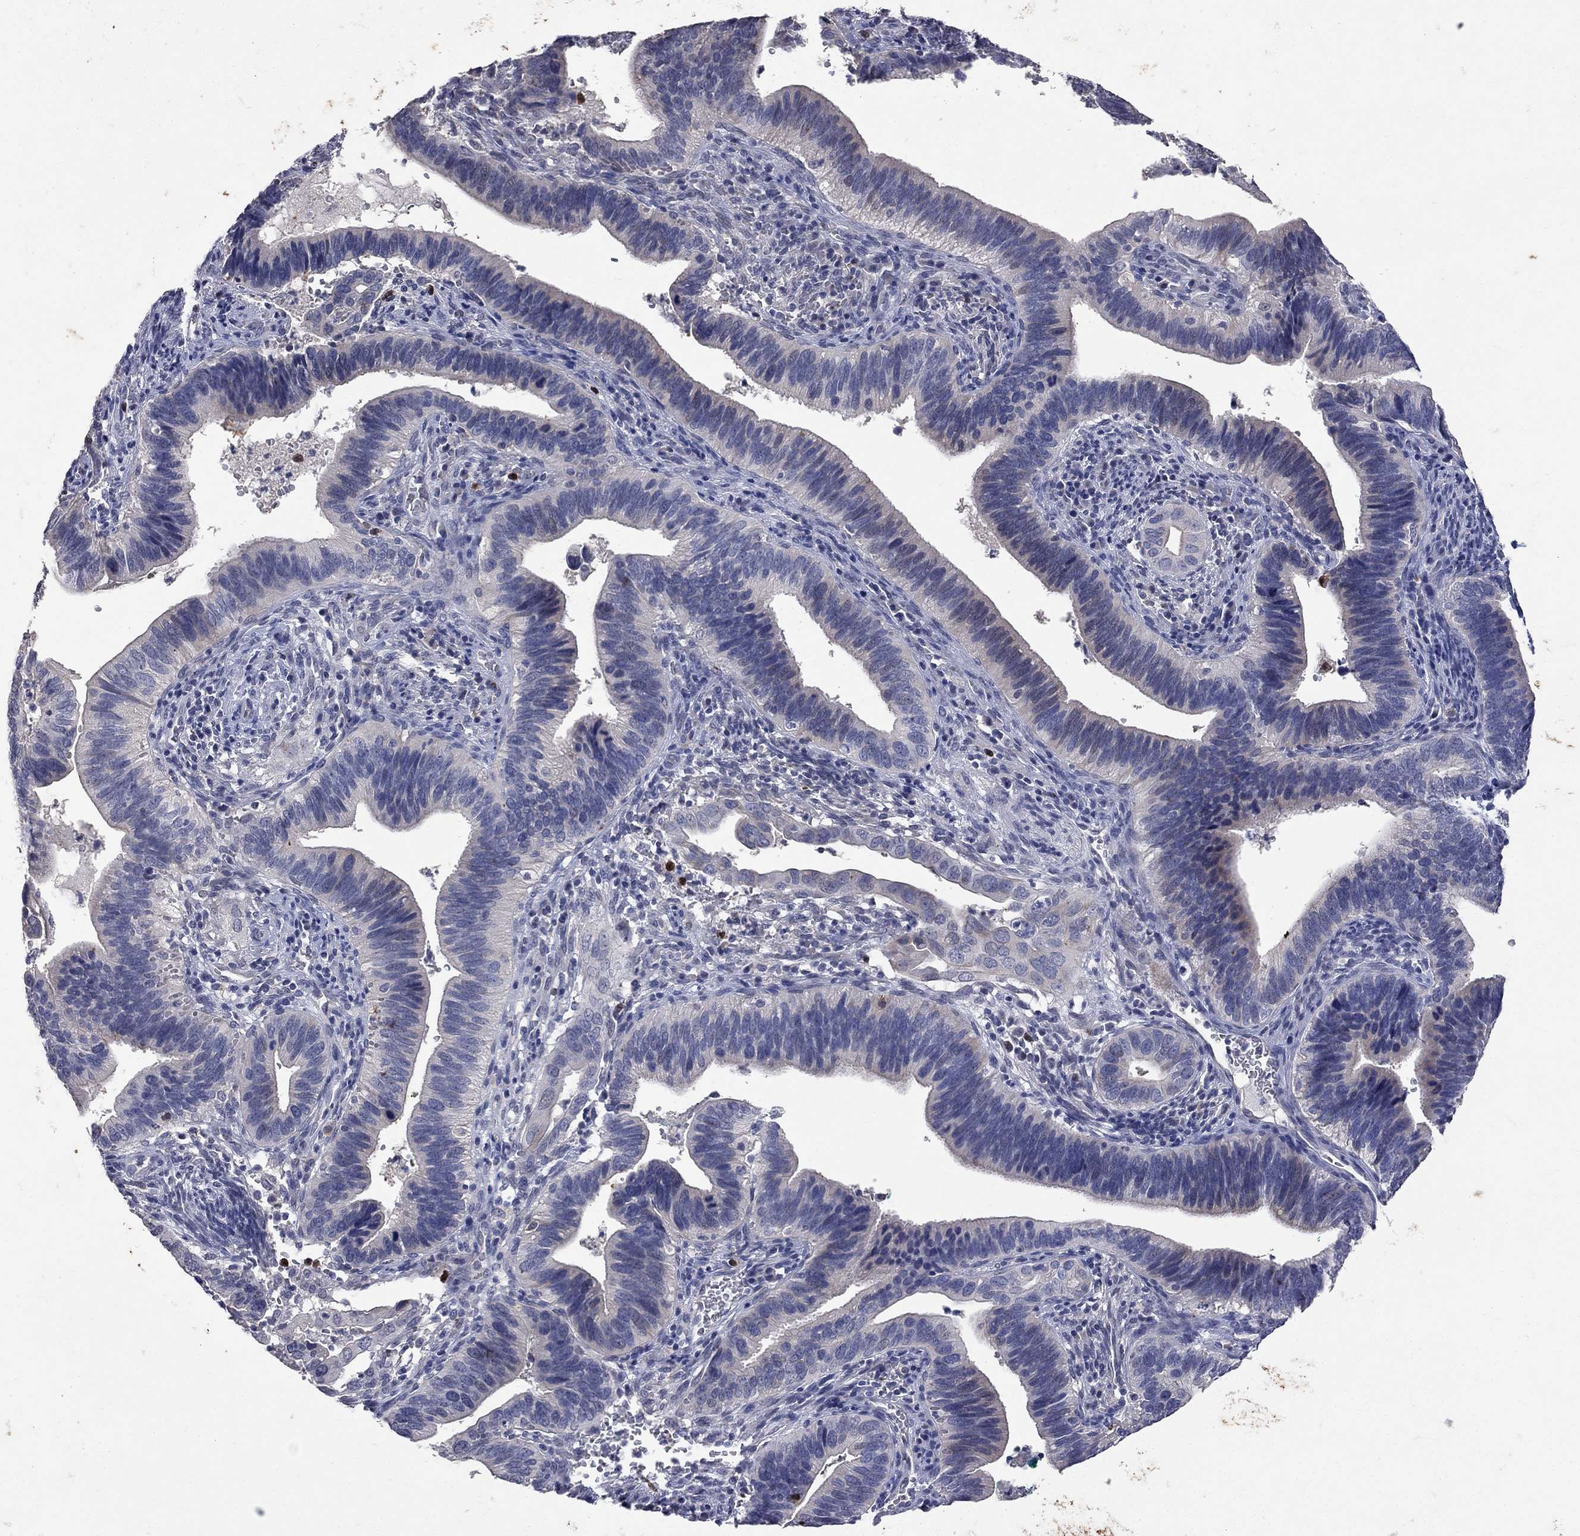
{"staining": {"intensity": "strong", "quantity": "<25%", "location": "cytoplasmic/membranous"}, "tissue": "cervical cancer", "cell_type": "Tumor cells", "image_type": "cancer", "snomed": [{"axis": "morphology", "description": "Adenocarcinoma, NOS"}, {"axis": "topography", "description": "Cervix"}], "caption": "The immunohistochemical stain labels strong cytoplasmic/membranous staining in tumor cells of cervical cancer tissue.", "gene": "NOS2", "patient": {"sex": "female", "age": 42}}